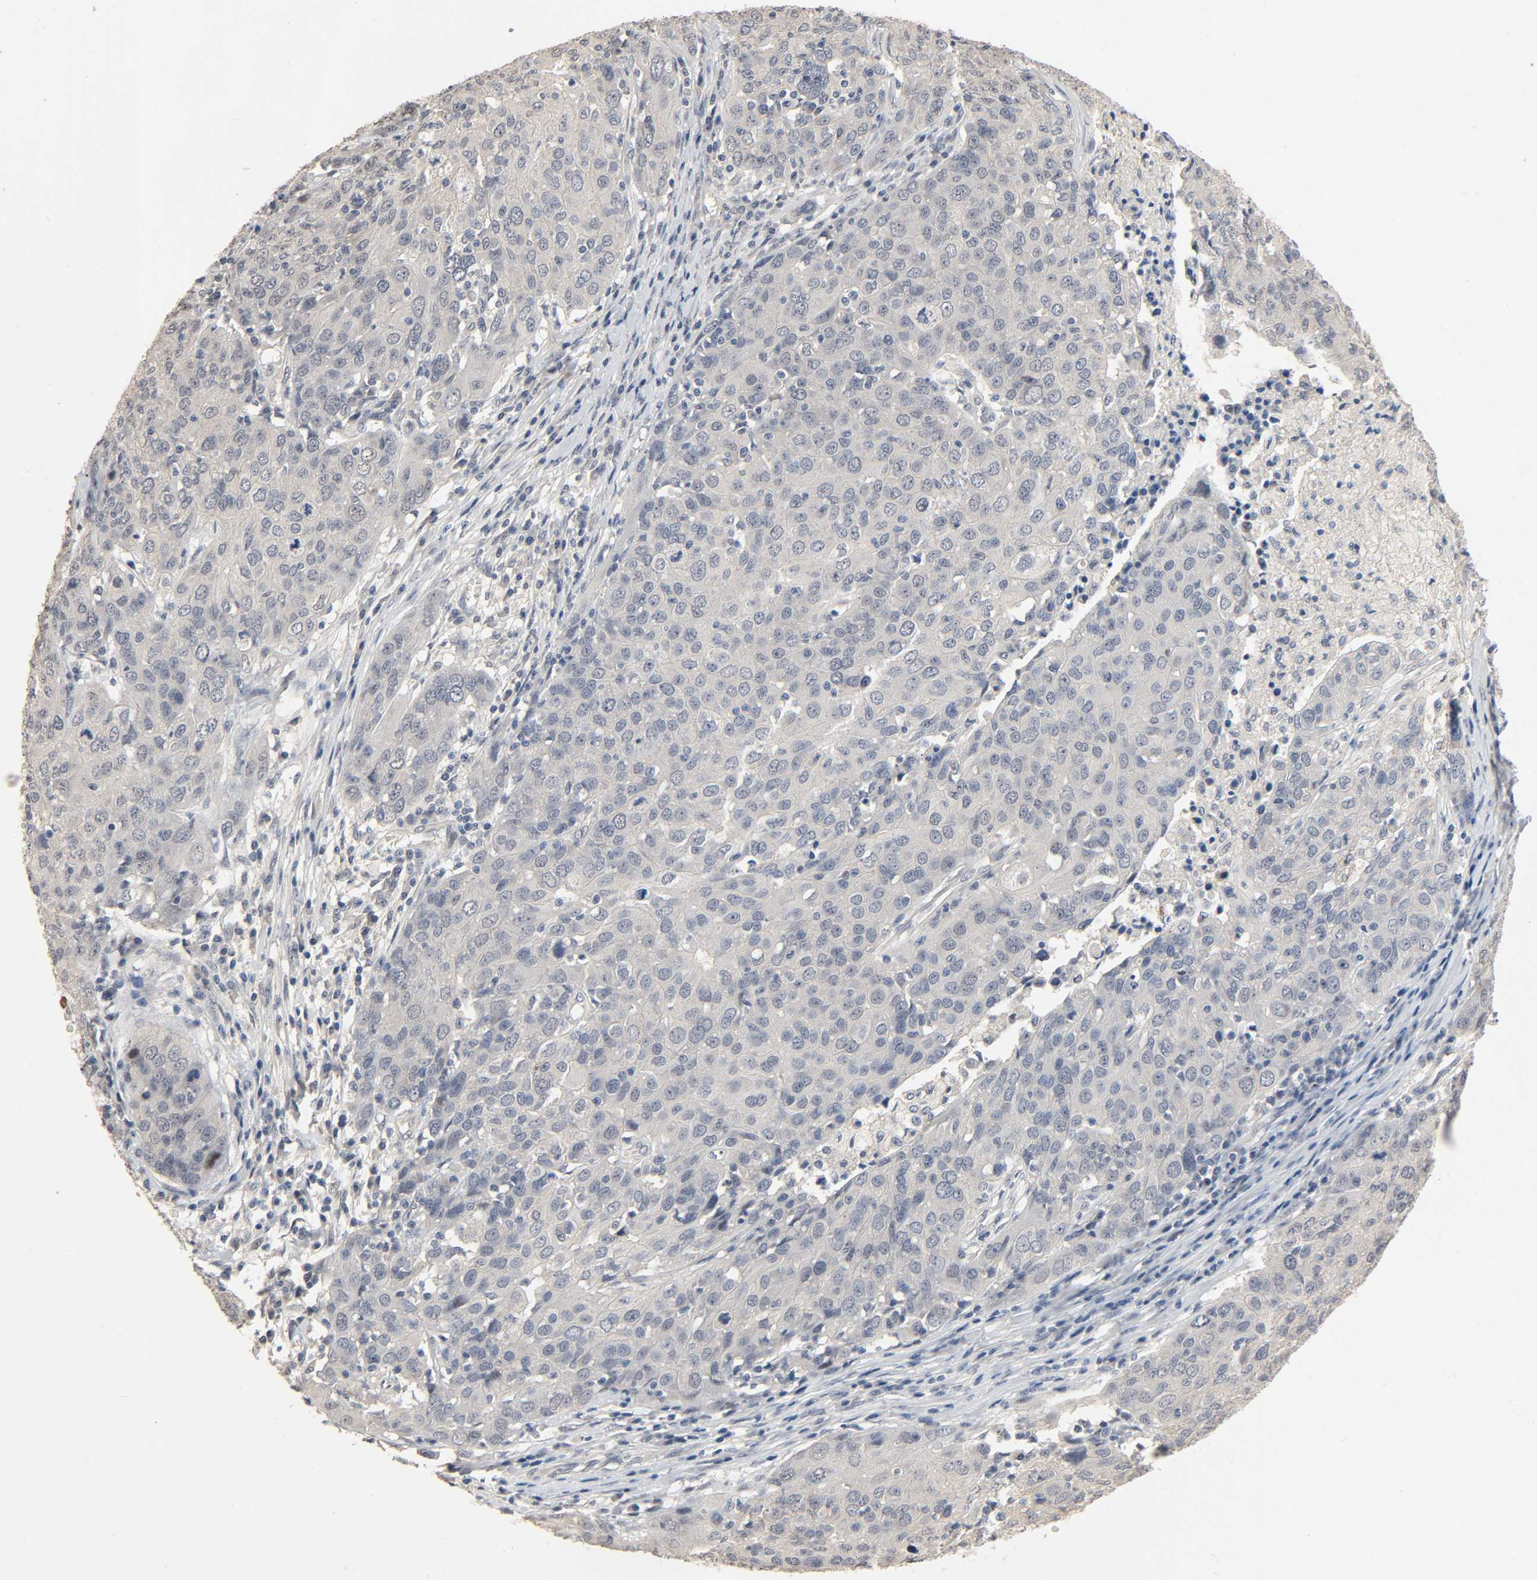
{"staining": {"intensity": "negative", "quantity": "none", "location": "none"}, "tissue": "ovarian cancer", "cell_type": "Tumor cells", "image_type": "cancer", "snomed": [{"axis": "morphology", "description": "Carcinoma, endometroid"}, {"axis": "topography", "description": "Ovary"}], "caption": "Human endometroid carcinoma (ovarian) stained for a protein using immunohistochemistry displays no positivity in tumor cells.", "gene": "MAGEA8", "patient": {"sex": "female", "age": 50}}